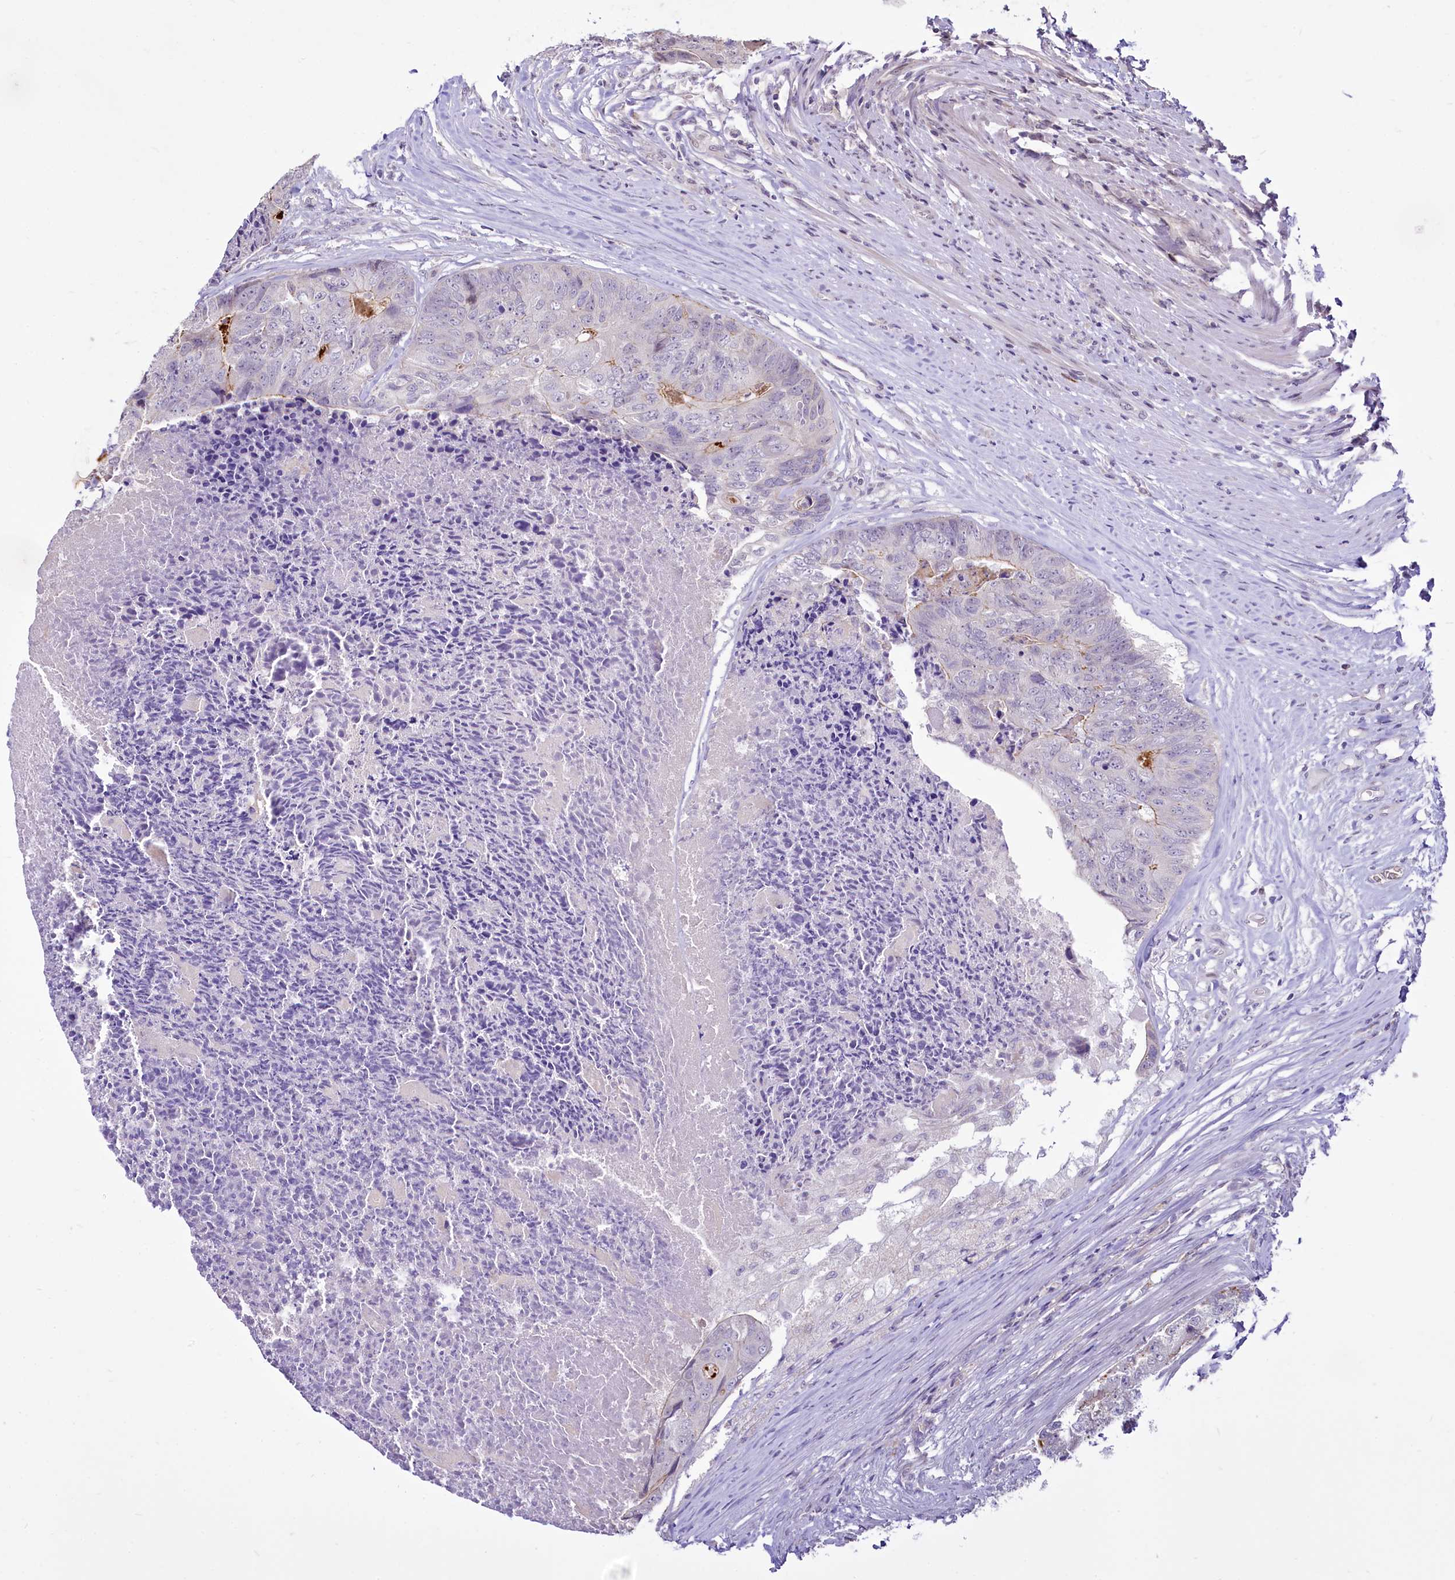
{"staining": {"intensity": "weak", "quantity": "<25%", "location": "cytoplasmic/membranous"}, "tissue": "colorectal cancer", "cell_type": "Tumor cells", "image_type": "cancer", "snomed": [{"axis": "morphology", "description": "Adenocarcinoma, NOS"}, {"axis": "topography", "description": "Colon"}], "caption": "Immunohistochemical staining of human colorectal cancer (adenocarcinoma) exhibits no significant staining in tumor cells. Nuclei are stained in blue.", "gene": "BANK1", "patient": {"sex": "female", "age": 67}}